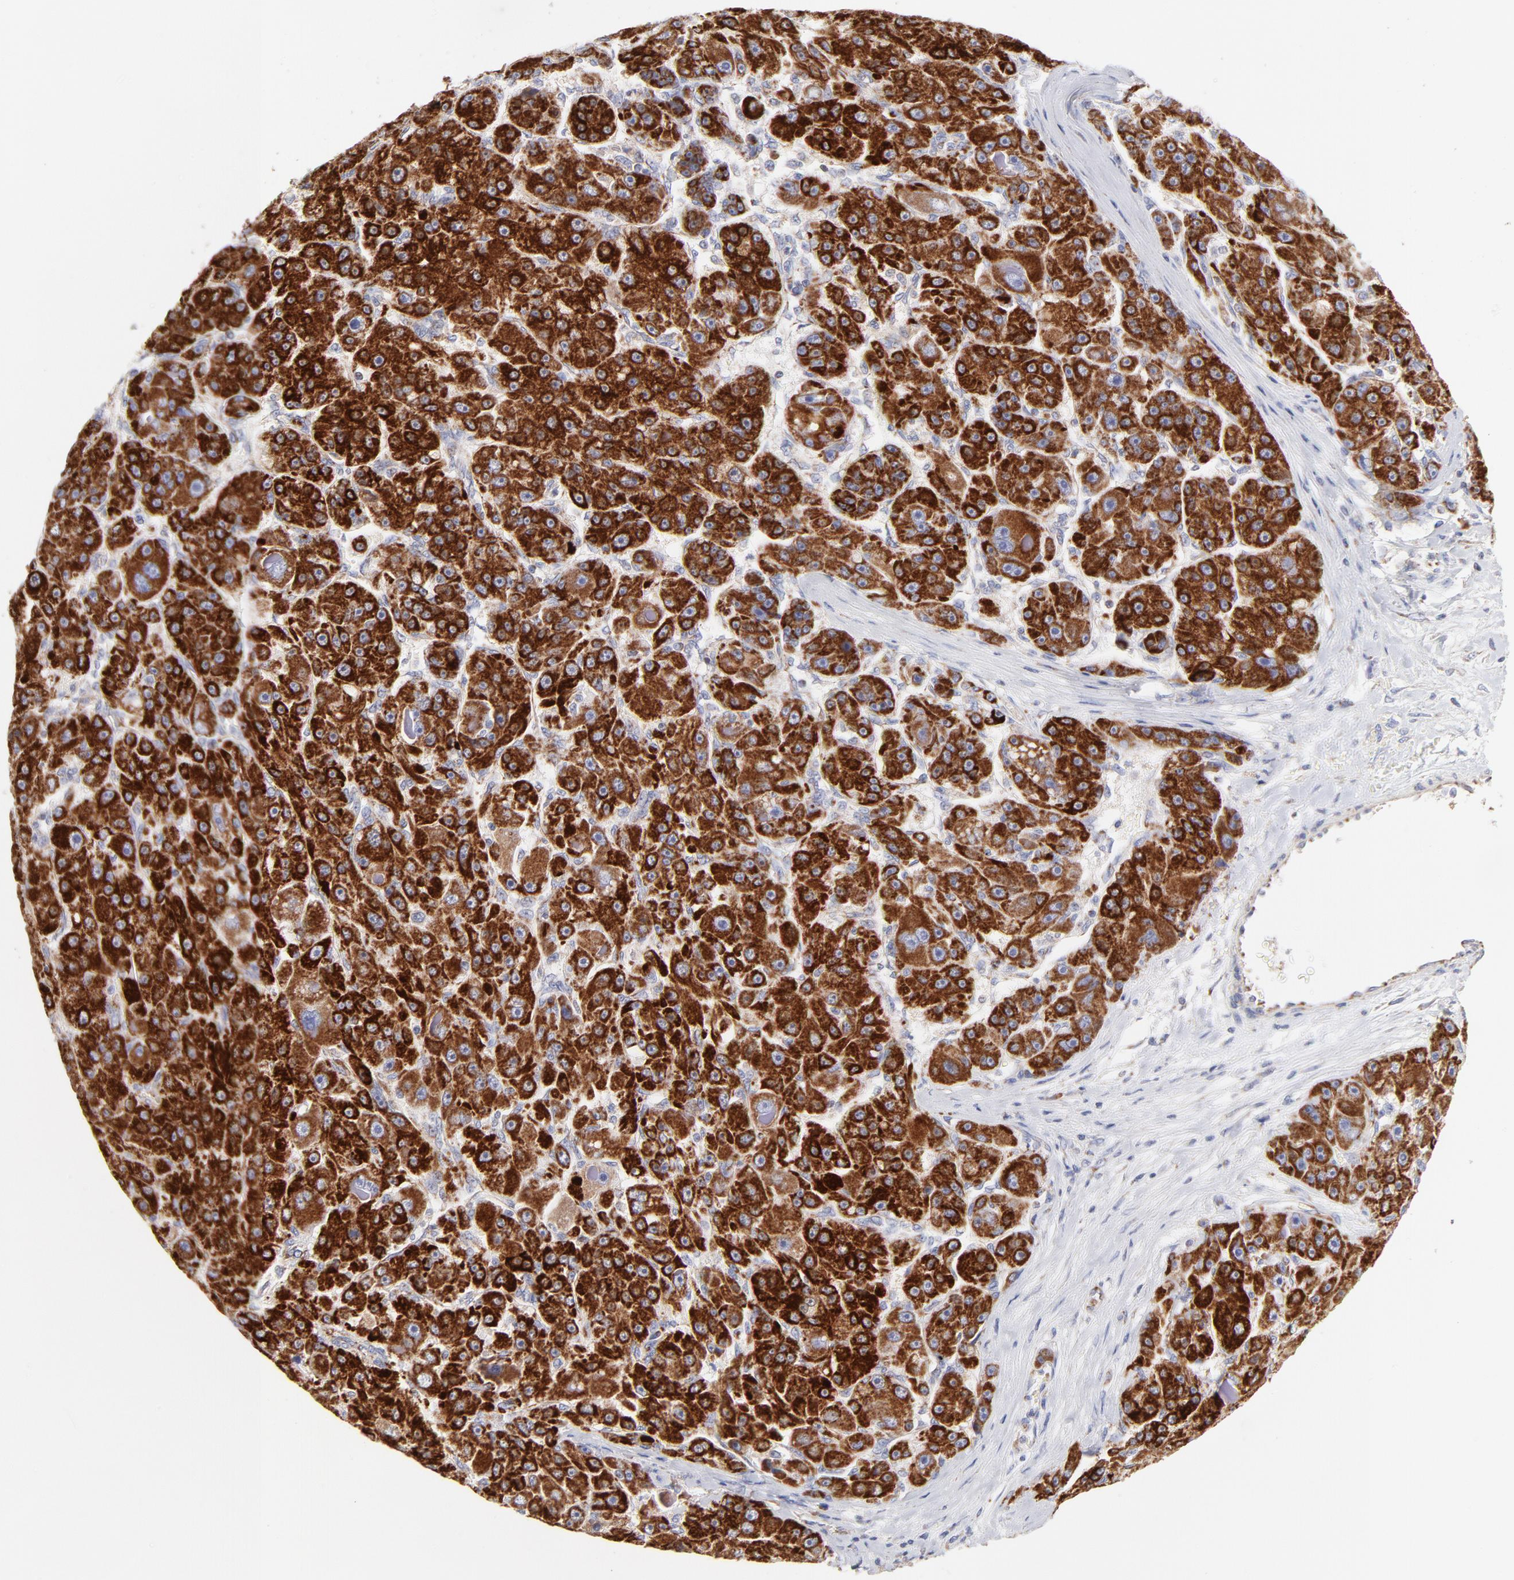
{"staining": {"intensity": "strong", "quantity": ">75%", "location": "cytoplasmic/membranous"}, "tissue": "liver cancer", "cell_type": "Tumor cells", "image_type": "cancer", "snomed": [{"axis": "morphology", "description": "Carcinoma, Hepatocellular, NOS"}, {"axis": "topography", "description": "Liver"}], "caption": "The immunohistochemical stain labels strong cytoplasmic/membranous positivity in tumor cells of hepatocellular carcinoma (liver) tissue.", "gene": "TIMM8A", "patient": {"sex": "male", "age": 76}}